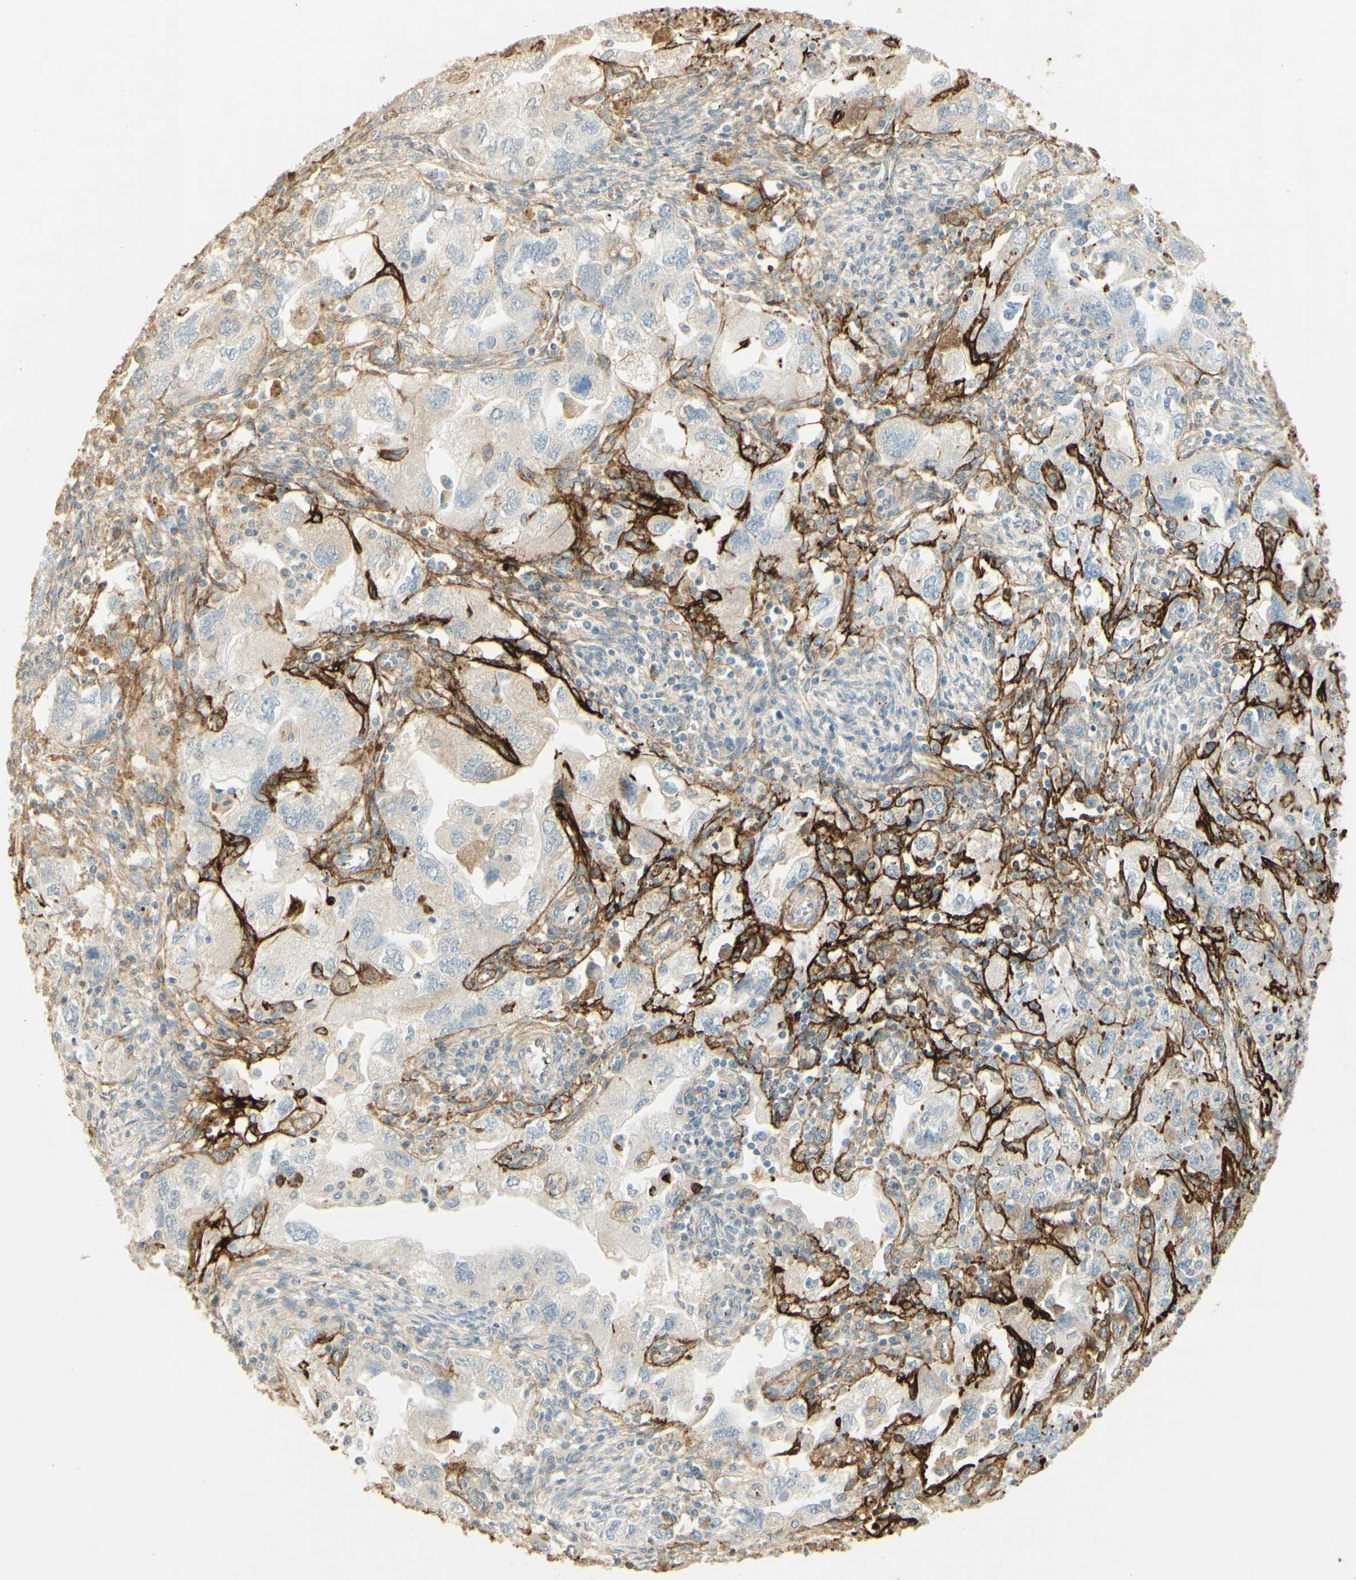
{"staining": {"intensity": "moderate", "quantity": "<25%", "location": "cytoplasmic/membranous"}, "tissue": "ovarian cancer", "cell_type": "Tumor cells", "image_type": "cancer", "snomed": [{"axis": "morphology", "description": "Carcinoma, NOS"}, {"axis": "morphology", "description": "Cystadenocarcinoma, serous, NOS"}, {"axis": "topography", "description": "Ovary"}], "caption": "The immunohistochemical stain highlights moderate cytoplasmic/membranous expression in tumor cells of ovarian cancer (serous cystadenocarcinoma) tissue. (DAB (3,3'-diaminobenzidine) = brown stain, brightfield microscopy at high magnification).", "gene": "TNN", "patient": {"sex": "female", "age": 69}}